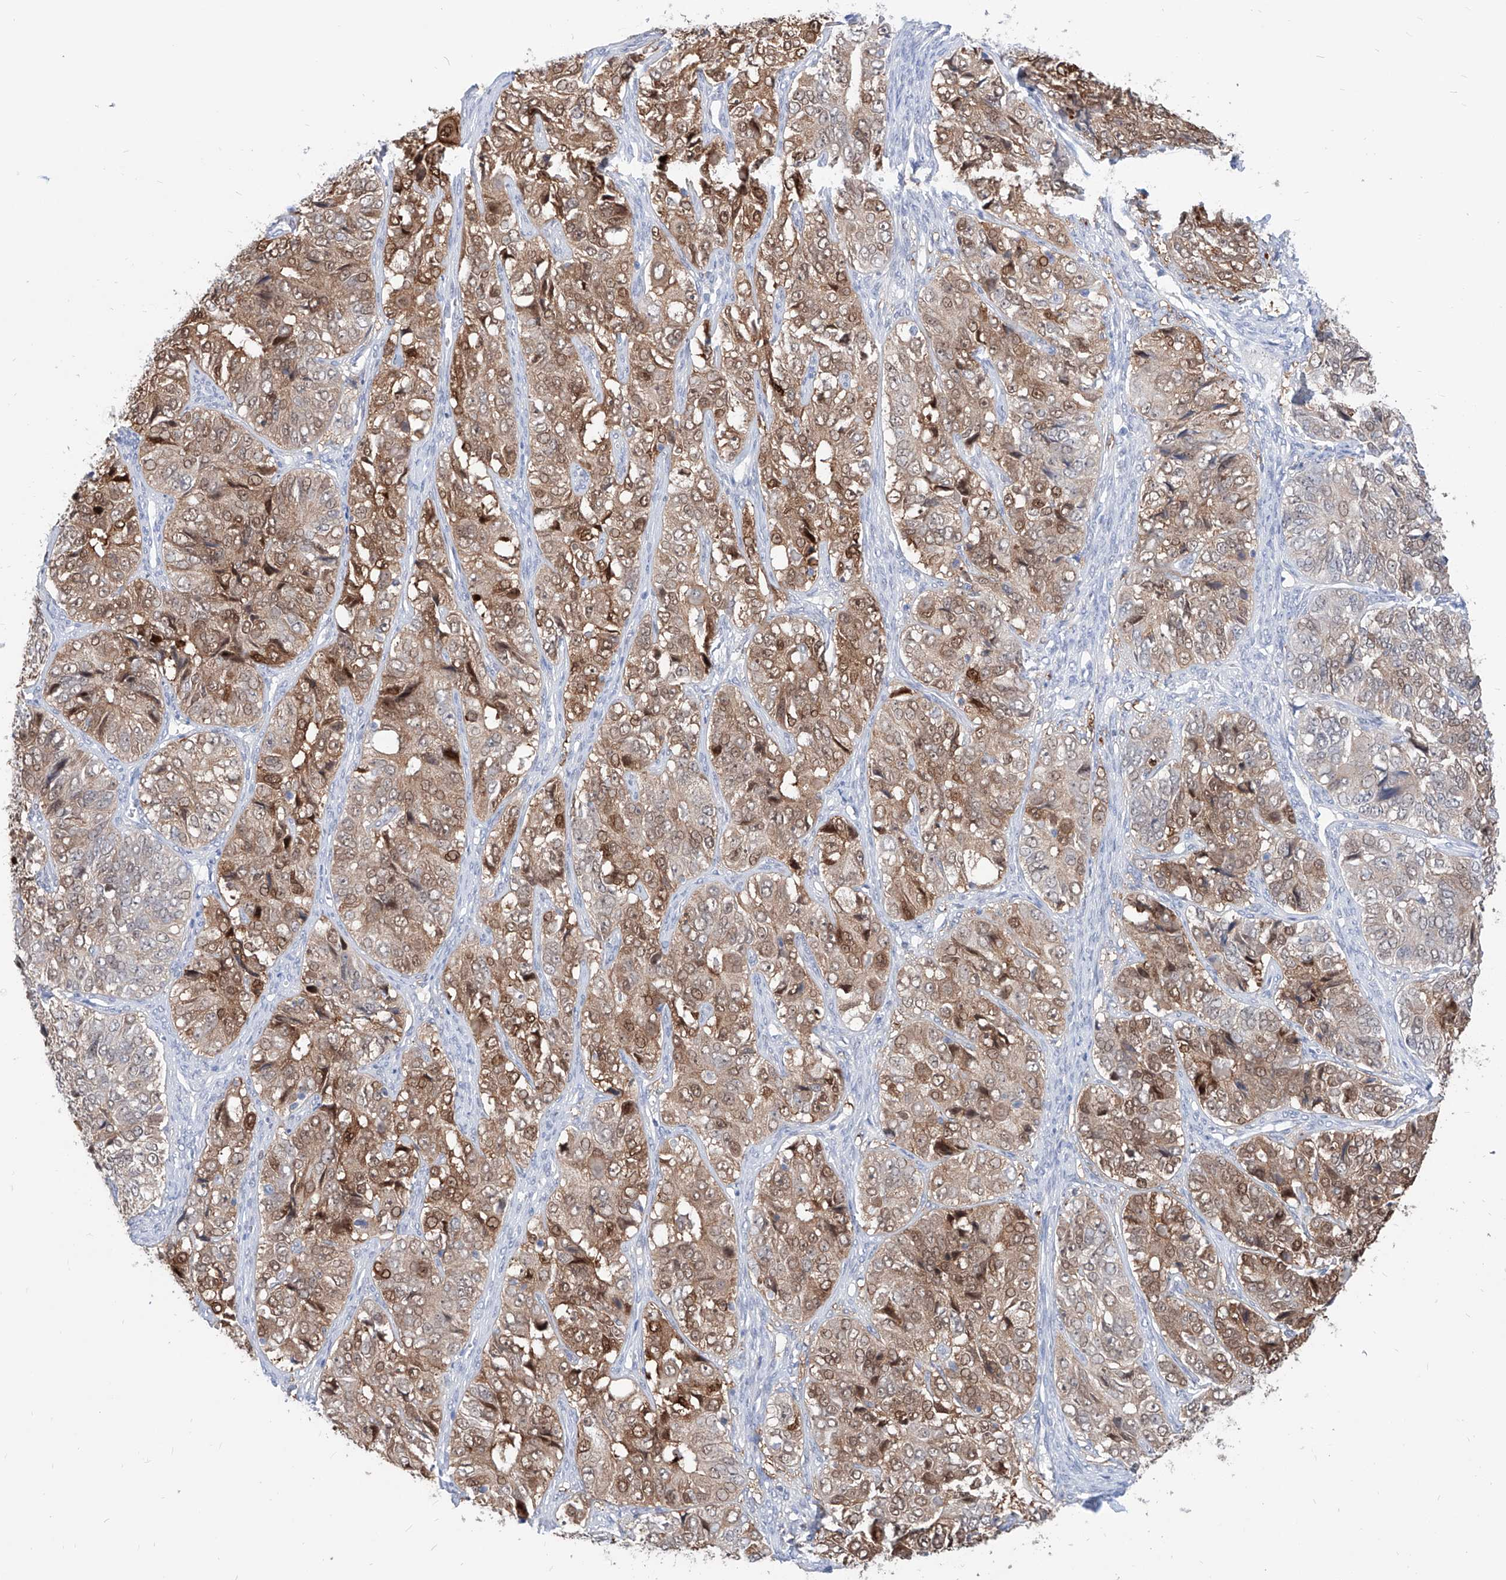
{"staining": {"intensity": "moderate", "quantity": ">75%", "location": "cytoplasmic/membranous,nuclear"}, "tissue": "ovarian cancer", "cell_type": "Tumor cells", "image_type": "cancer", "snomed": [{"axis": "morphology", "description": "Carcinoma, endometroid"}, {"axis": "topography", "description": "Ovary"}], "caption": "DAB (3,3'-diaminobenzidine) immunohistochemical staining of ovarian cancer displays moderate cytoplasmic/membranous and nuclear protein expression in approximately >75% of tumor cells.", "gene": "PDXK", "patient": {"sex": "female", "age": 51}}